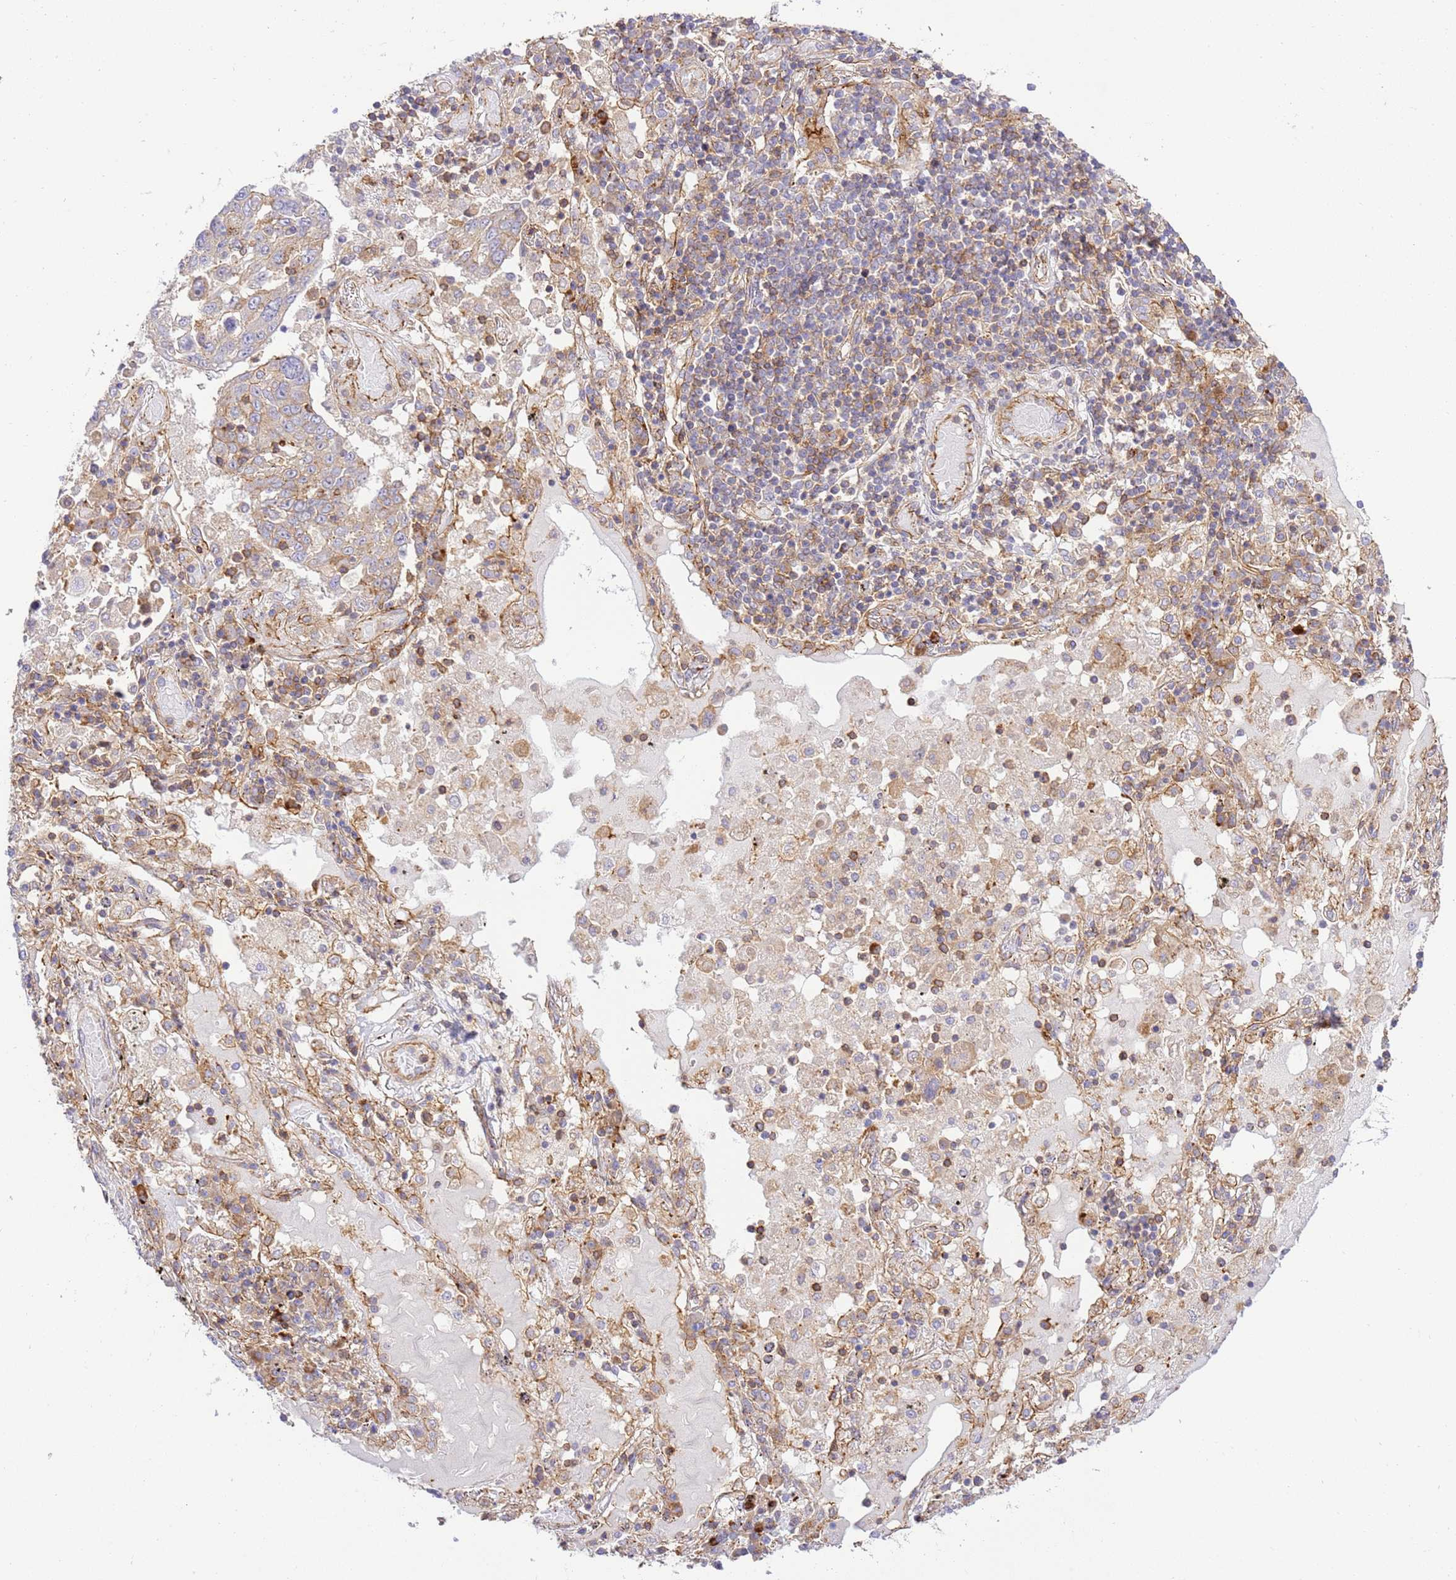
{"staining": {"intensity": "weak", "quantity": "<25%", "location": "cytoplasmic/membranous"}, "tissue": "lung cancer", "cell_type": "Tumor cells", "image_type": "cancer", "snomed": [{"axis": "morphology", "description": "Squamous cell carcinoma, NOS"}, {"axis": "topography", "description": "Lung"}], "caption": "Micrograph shows no significant protein expression in tumor cells of lung cancer. Nuclei are stained in blue.", "gene": "EFCAB8", "patient": {"sex": "male", "age": 65}}